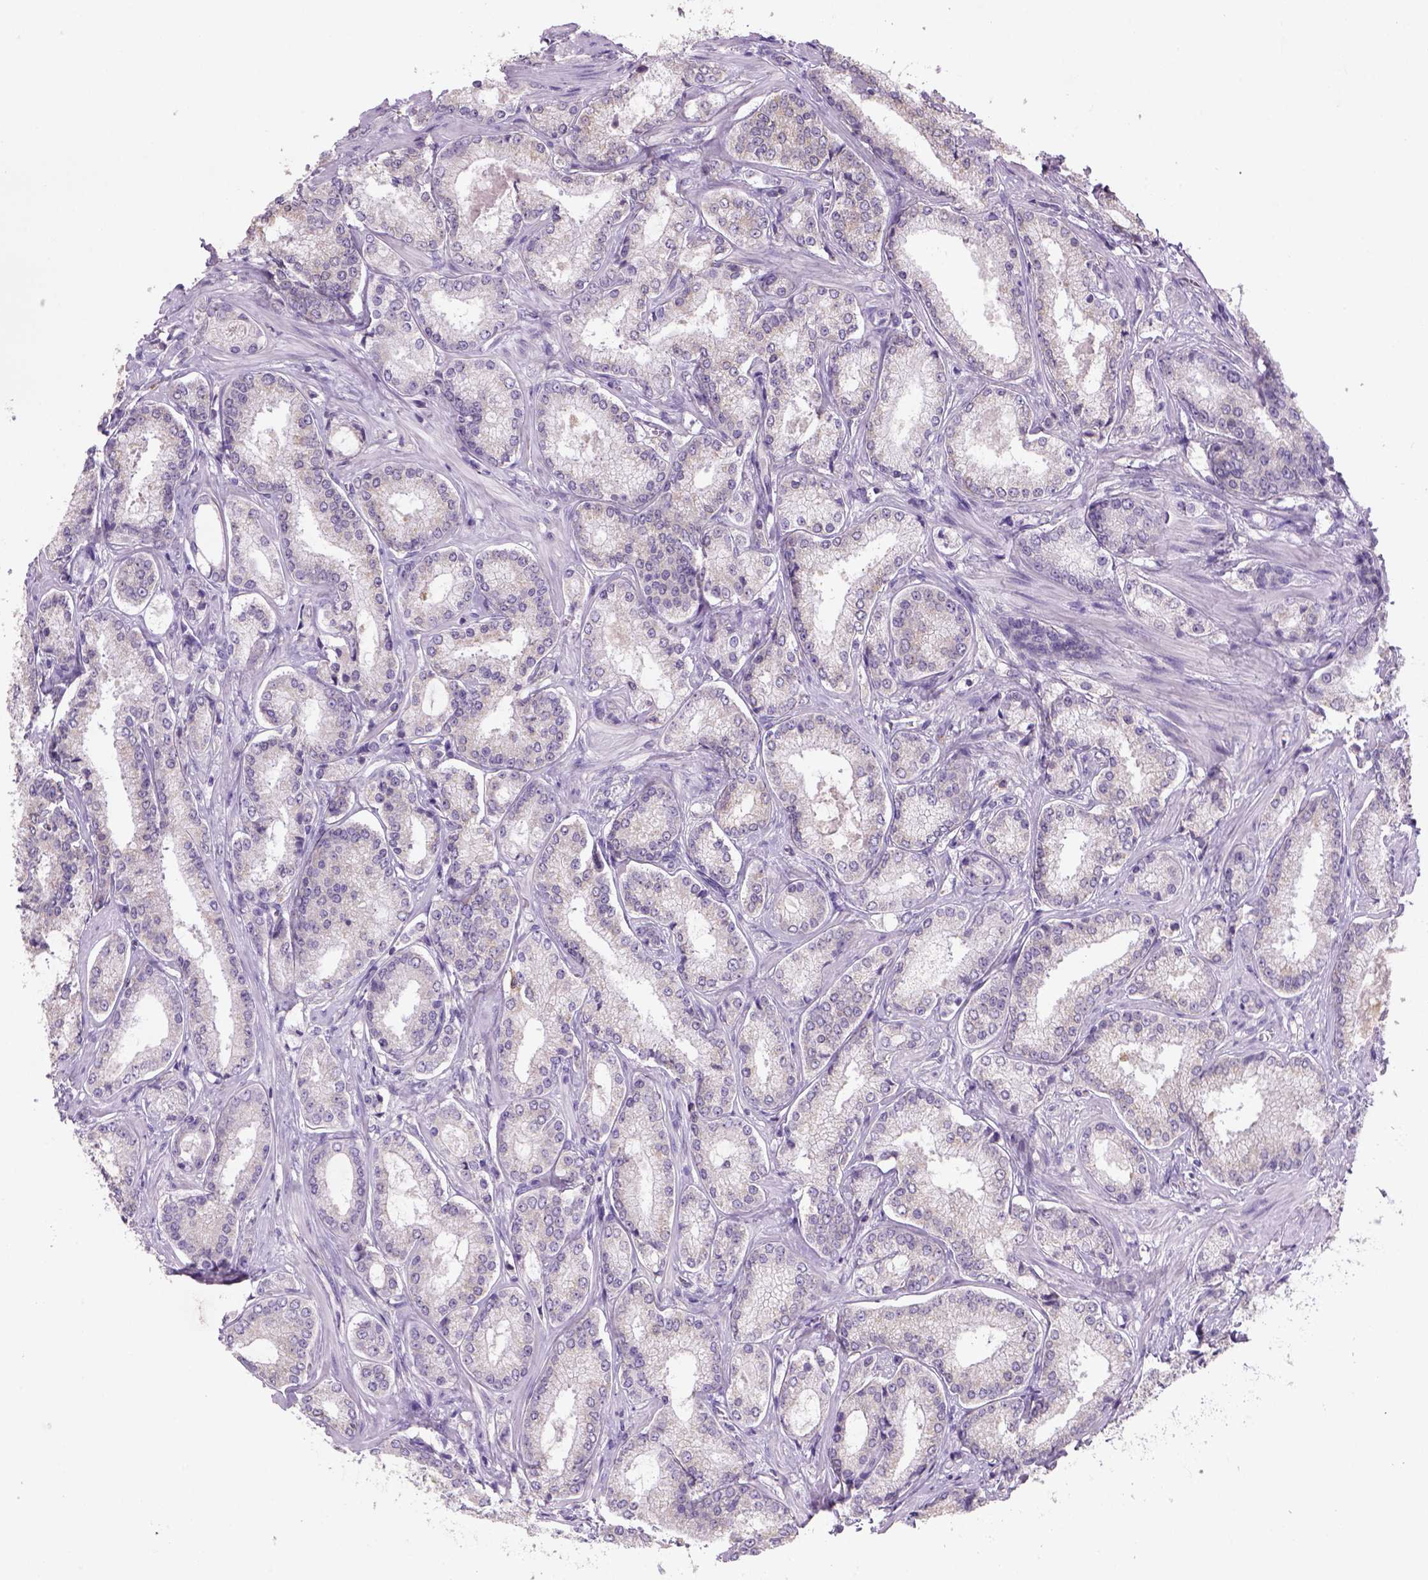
{"staining": {"intensity": "negative", "quantity": "none", "location": "none"}, "tissue": "prostate cancer", "cell_type": "Tumor cells", "image_type": "cancer", "snomed": [{"axis": "morphology", "description": "Adenocarcinoma, Low grade"}, {"axis": "topography", "description": "Prostate"}], "caption": "Tumor cells are negative for protein expression in human prostate cancer (low-grade adenocarcinoma).", "gene": "NAALAD2", "patient": {"sex": "male", "age": 56}}